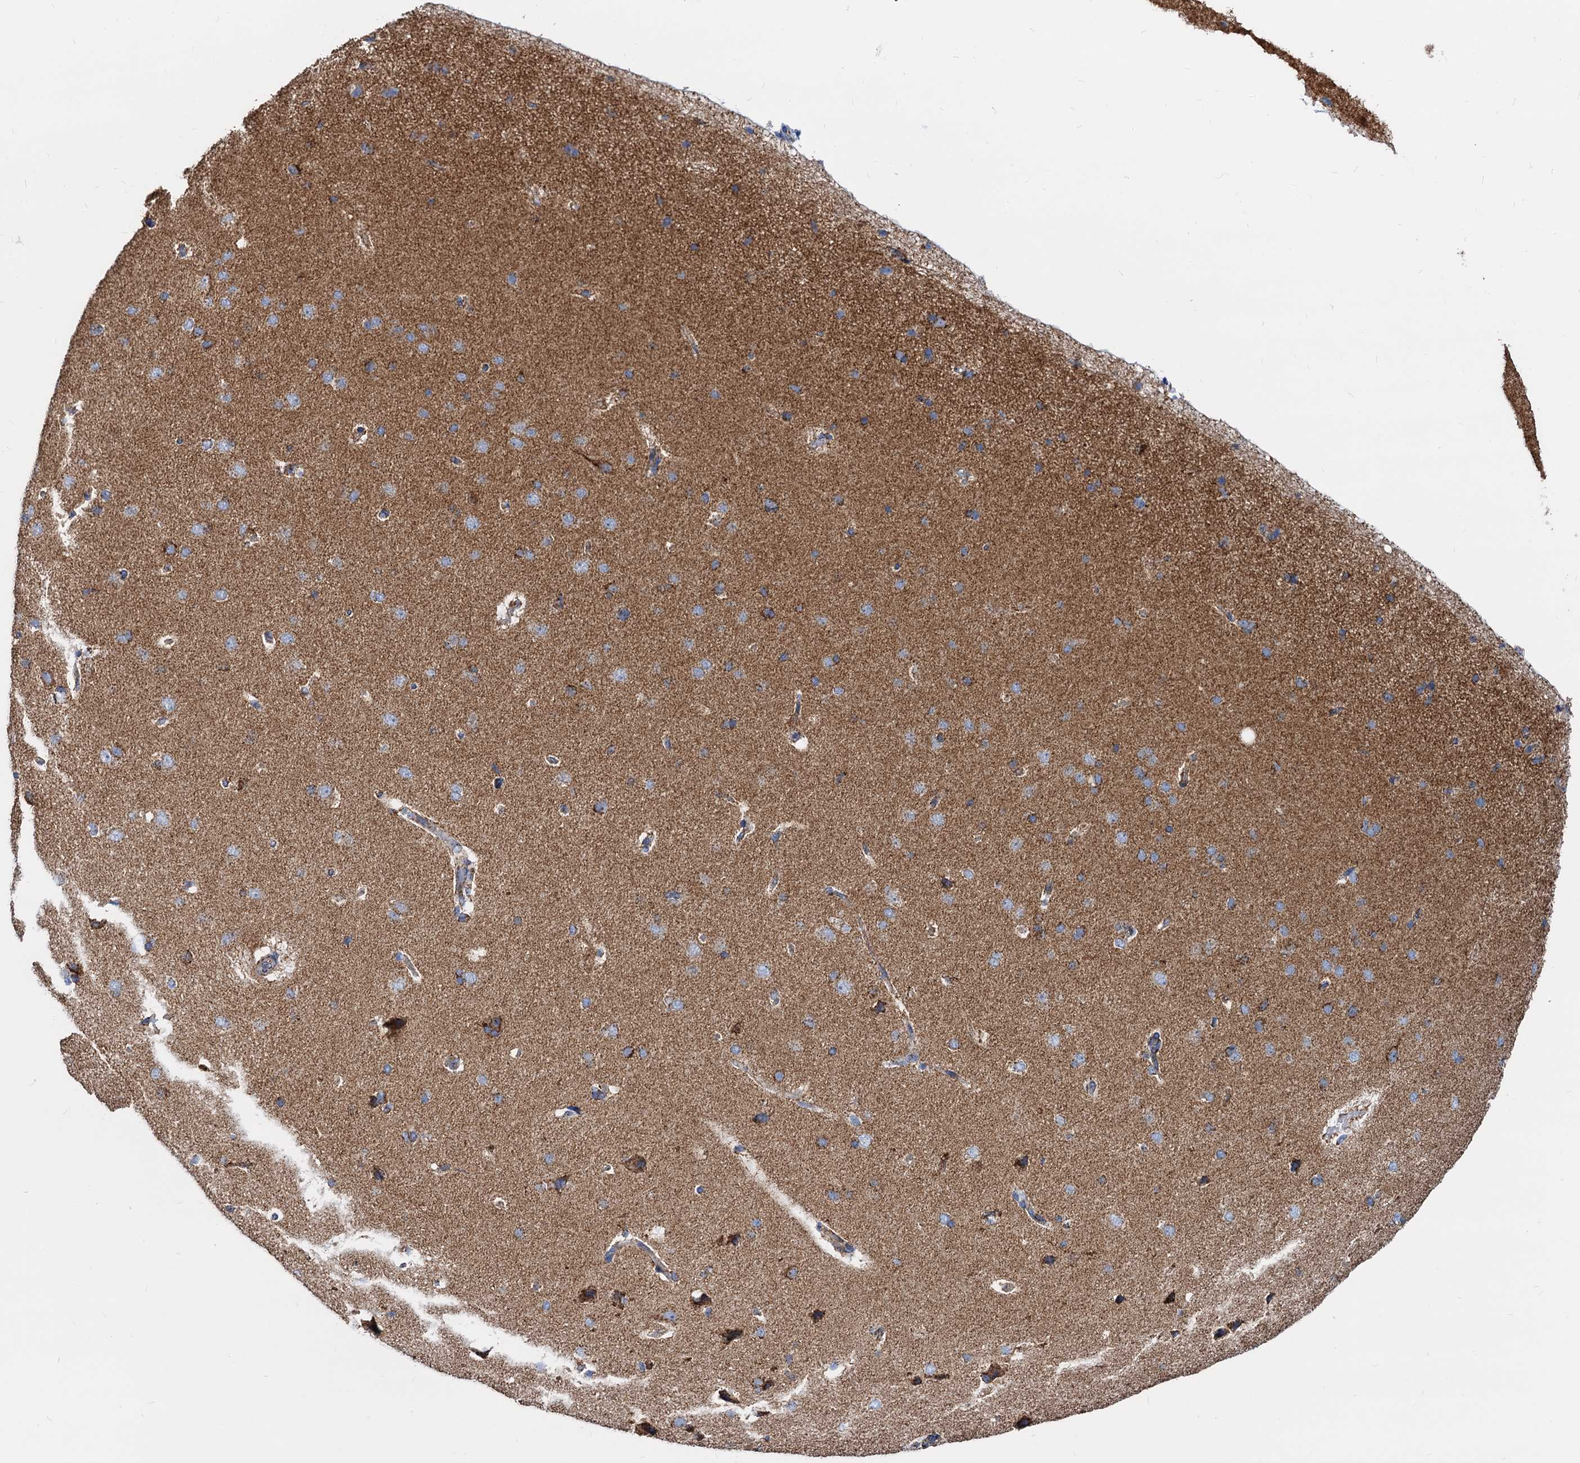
{"staining": {"intensity": "weak", "quantity": "25%-75%", "location": "cytoplasmic/membranous"}, "tissue": "cerebral cortex", "cell_type": "Endothelial cells", "image_type": "normal", "snomed": [{"axis": "morphology", "description": "Normal tissue, NOS"}, {"axis": "topography", "description": "Cerebral cortex"}], "caption": "Human cerebral cortex stained for a protein (brown) shows weak cytoplasmic/membranous positive staining in approximately 25%-75% of endothelial cells.", "gene": "TIMM10", "patient": {"sex": "male", "age": 62}}